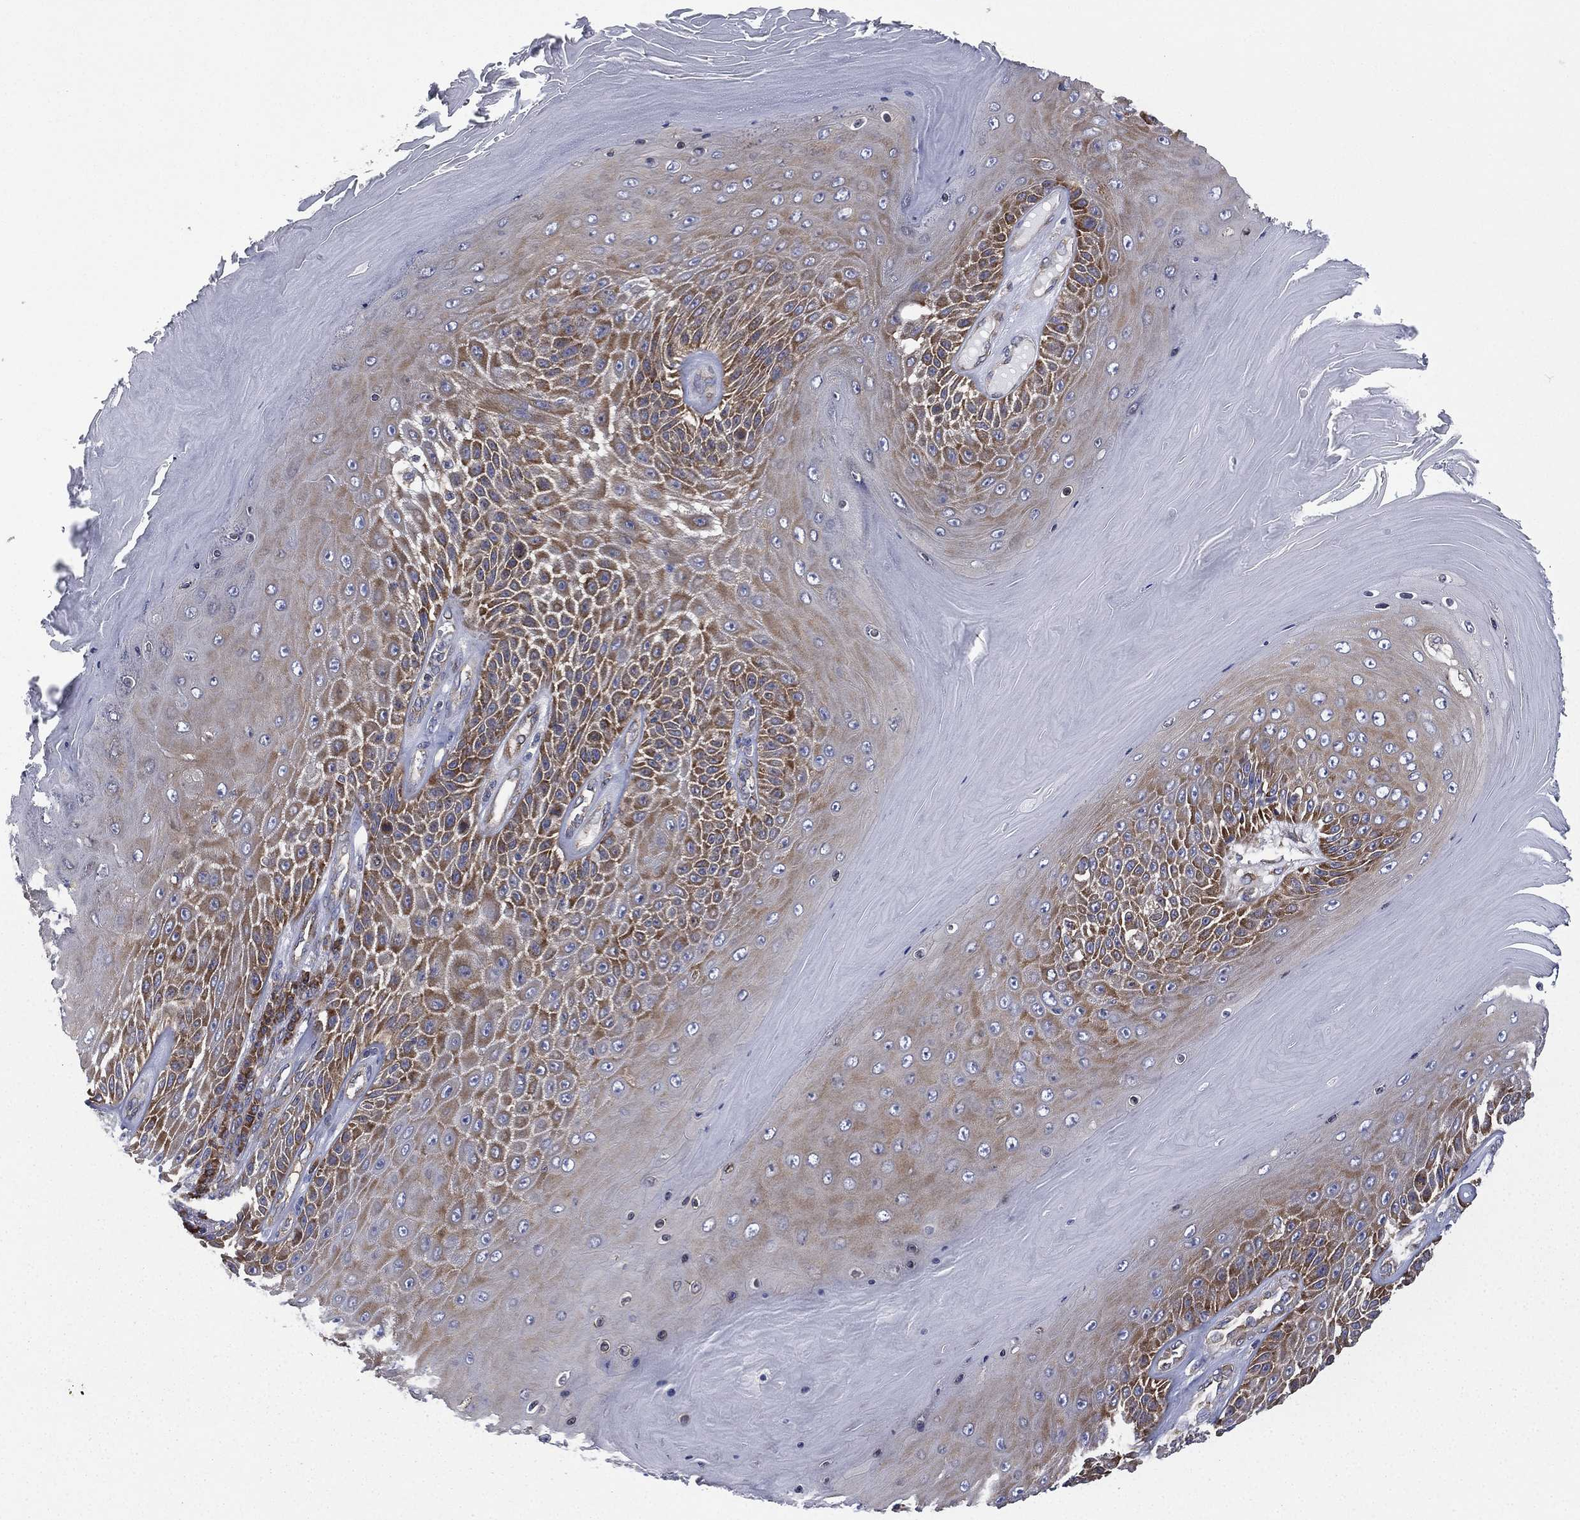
{"staining": {"intensity": "moderate", "quantity": "25%-75%", "location": "cytoplasmic/membranous"}, "tissue": "skin cancer", "cell_type": "Tumor cells", "image_type": "cancer", "snomed": [{"axis": "morphology", "description": "Squamous cell carcinoma, NOS"}, {"axis": "topography", "description": "Skin"}], "caption": "Immunohistochemical staining of skin cancer (squamous cell carcinoma) displays medium levels of moderate cytoplasmic/membranous protein expression in about 25%-75% of tumor cells.", "gene": "FARSA", "patient": {"sex": "male", "age": 62}}